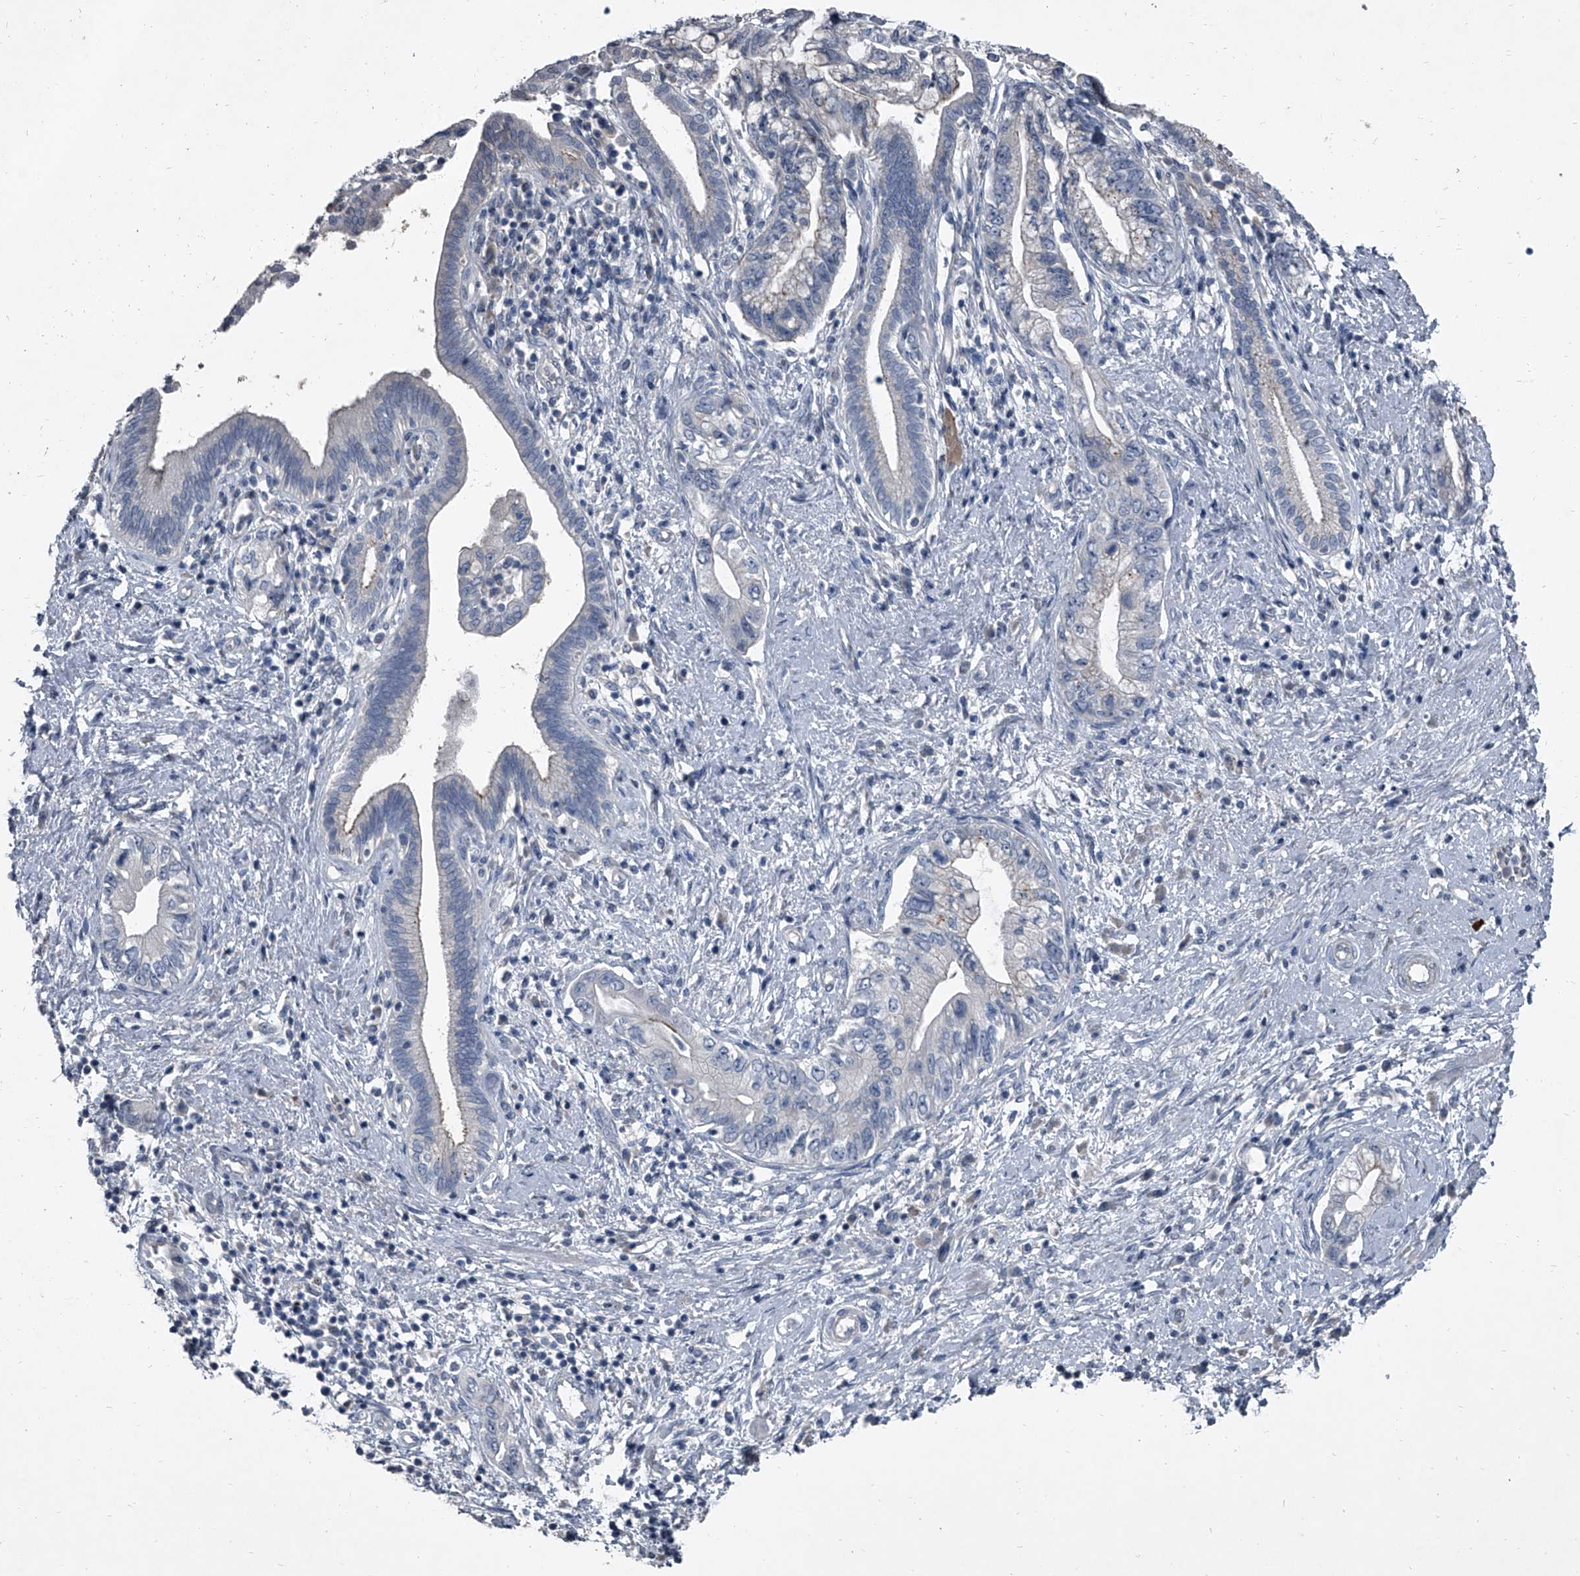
{"staining": {"intensity": "negative", "quantity": "none", "location": "none"}, "tissue": "pancreatic cancer", "cell_type": "Tumor cells", "image_type": "cancer", "snomed": [{"axis": "morphology", "description": "Adenocarcinoma, NOS"}, {"axis": "topography", "description": "Pancreas"}], "caption": "Protein analysis of adenocarcinoma (pancreatic) demonstrates no significant expression in tumor cells.", "gene": "HEPHL1", "patient": {"sex": "female", "age": 73}}